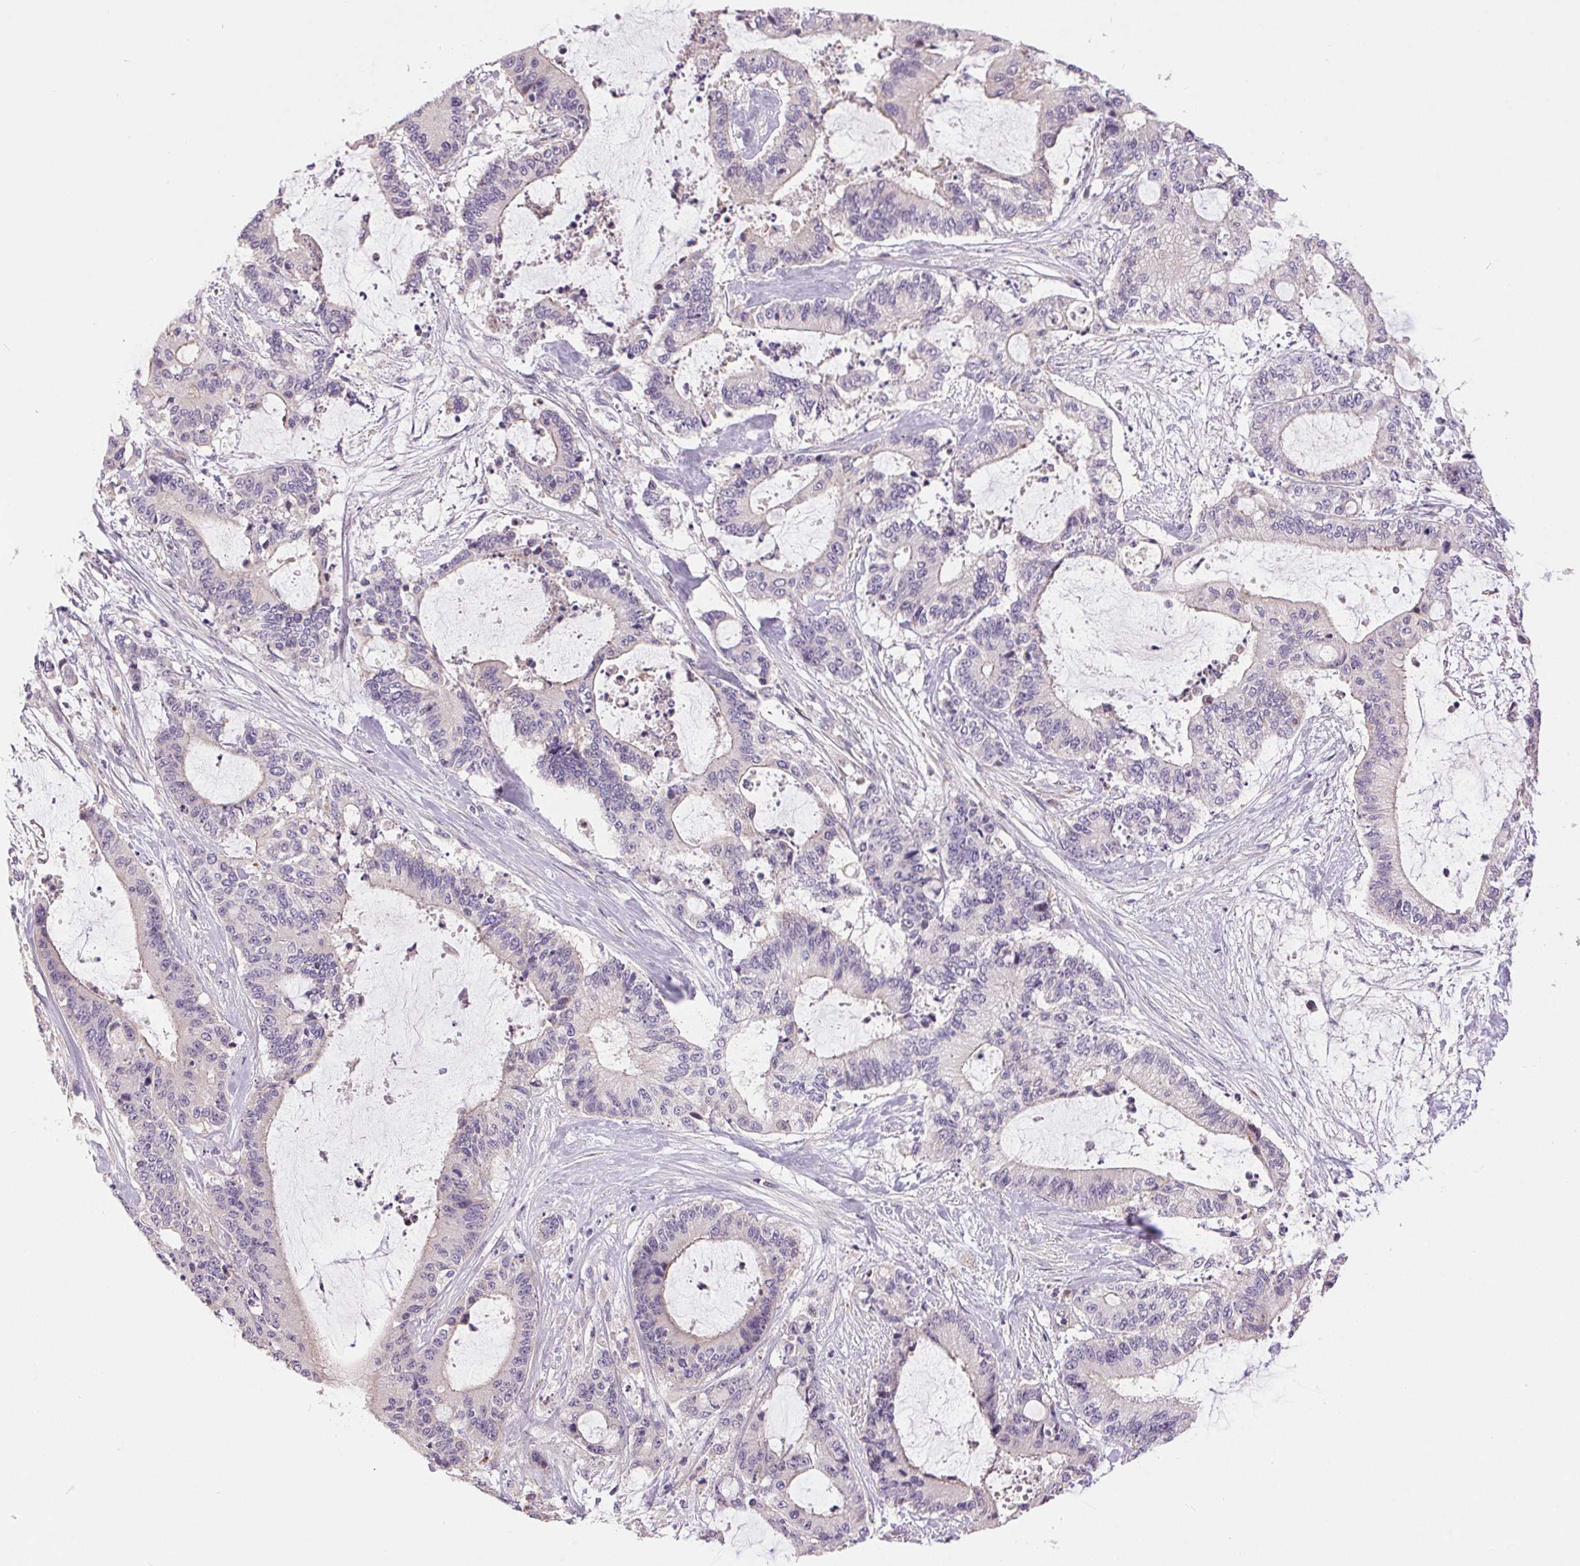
{"staining": {"intensity": "negative", "quantity": "none", "location": "none"}, "tissue": "liver cancer", "cell_type": "Tumor cells", "image_type": "cancer", "snomed": [{"axis": "morphology", "description": "Cholangiocarcinoma"}, {"axis": "topography", "description": "Liver"}], "caption": "High magnification brightfield microscopy of liver cancer stained with DAB (brown) and counterstained with hematoxylin (blue): tumor cells show no significant staining.", "gene": "UNC13B", "patient": {"sex": "female", "age": 73}}